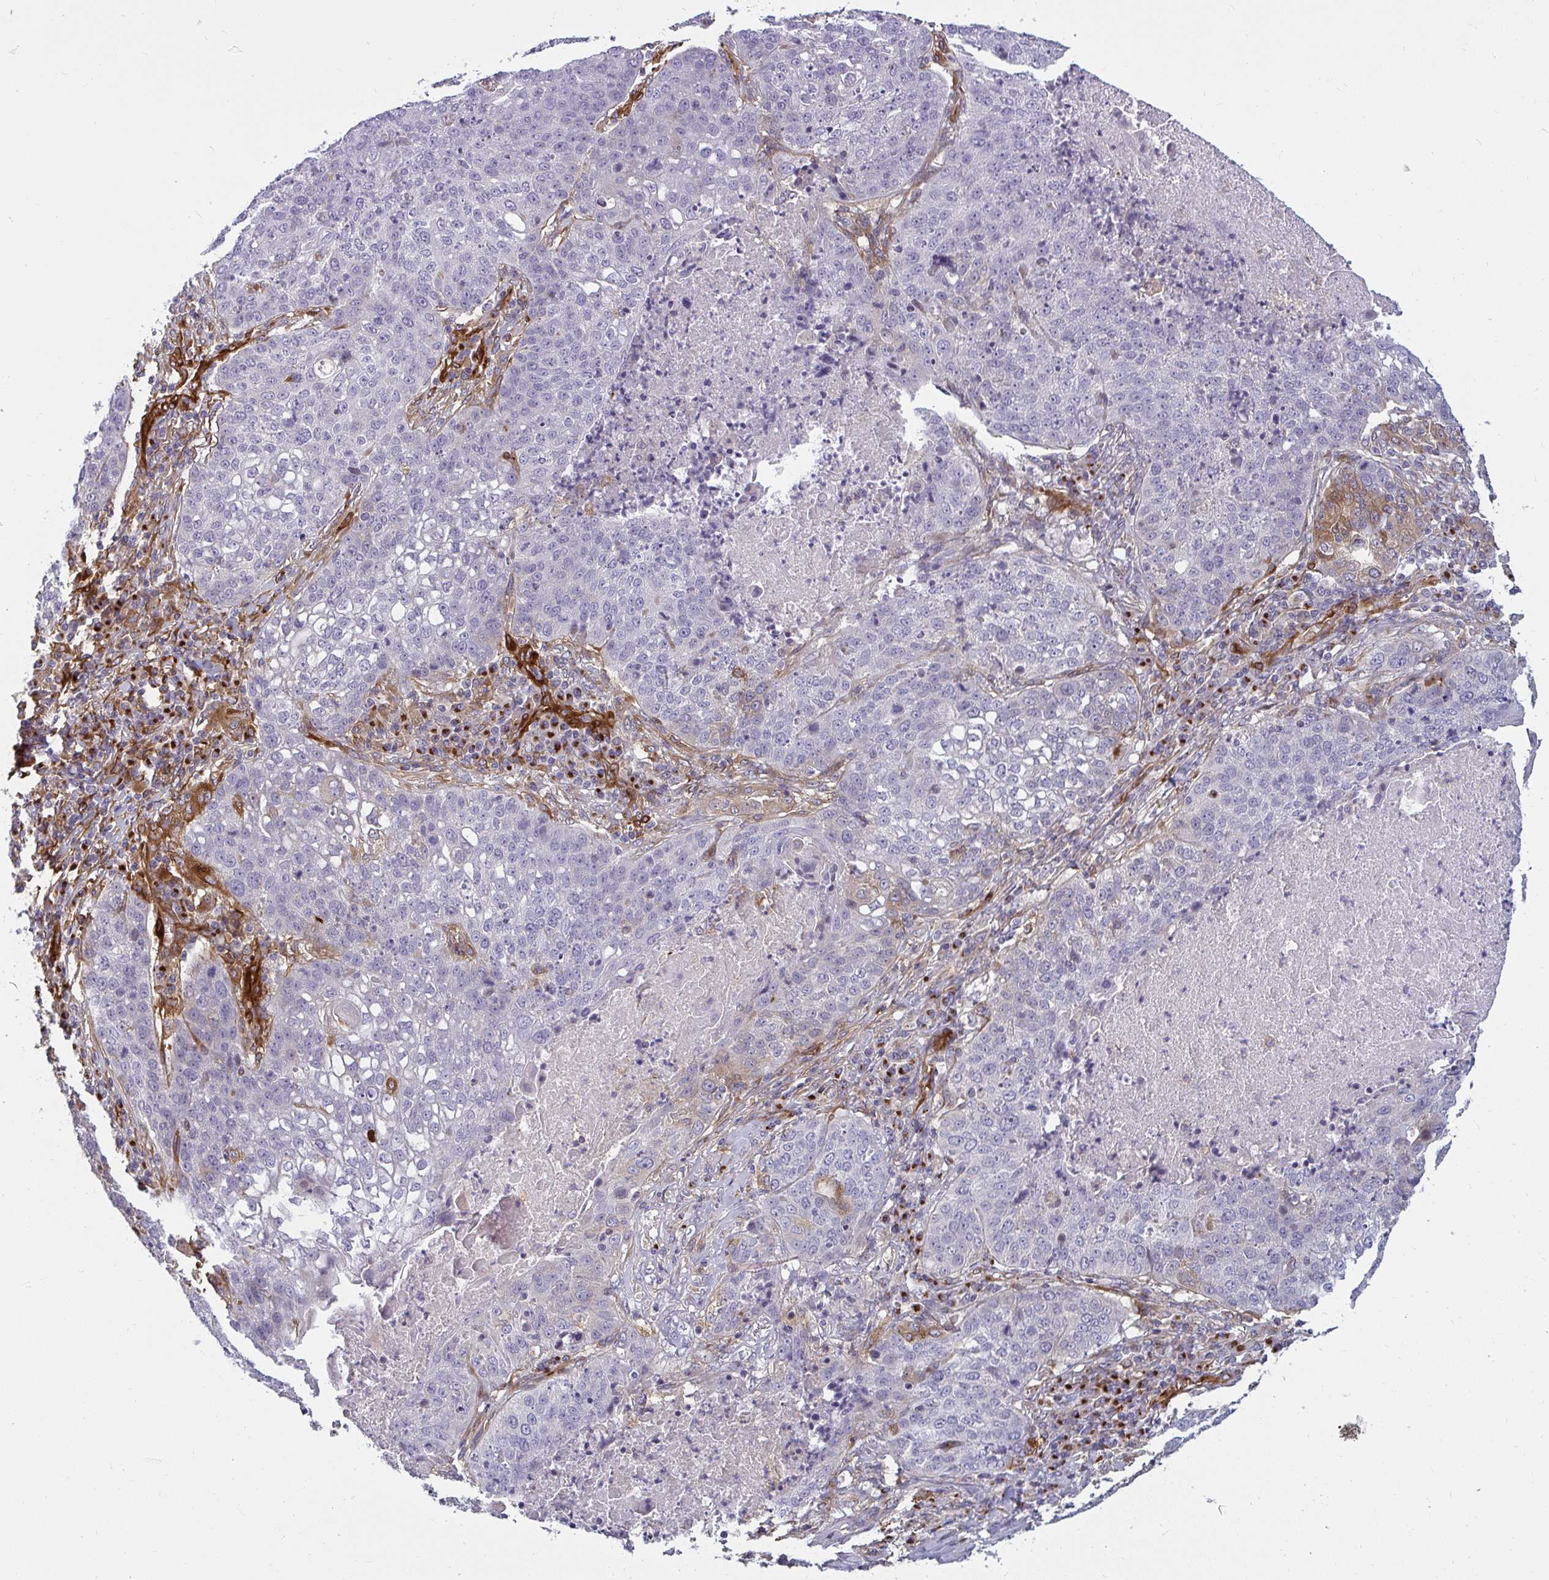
{"staining": {"intensity": "negative", "quantity": "none", "location": "none"}, "tissue": "lung cancer", "cell_type": "Tumor cells", "image_type": "cancer", "snomed": [{"axis": "morphology", "description": "Squamous cell carcinoma, NOS"}, {"axis": "topography", "description": "Lung"}], "caption": "DAB immunohistochemical staining of human lung squamous cell carcinoma reveals no significant staining in tumor cells.", "gene": "IFIT3", "patient": {"sex": "male", "age": 63}}